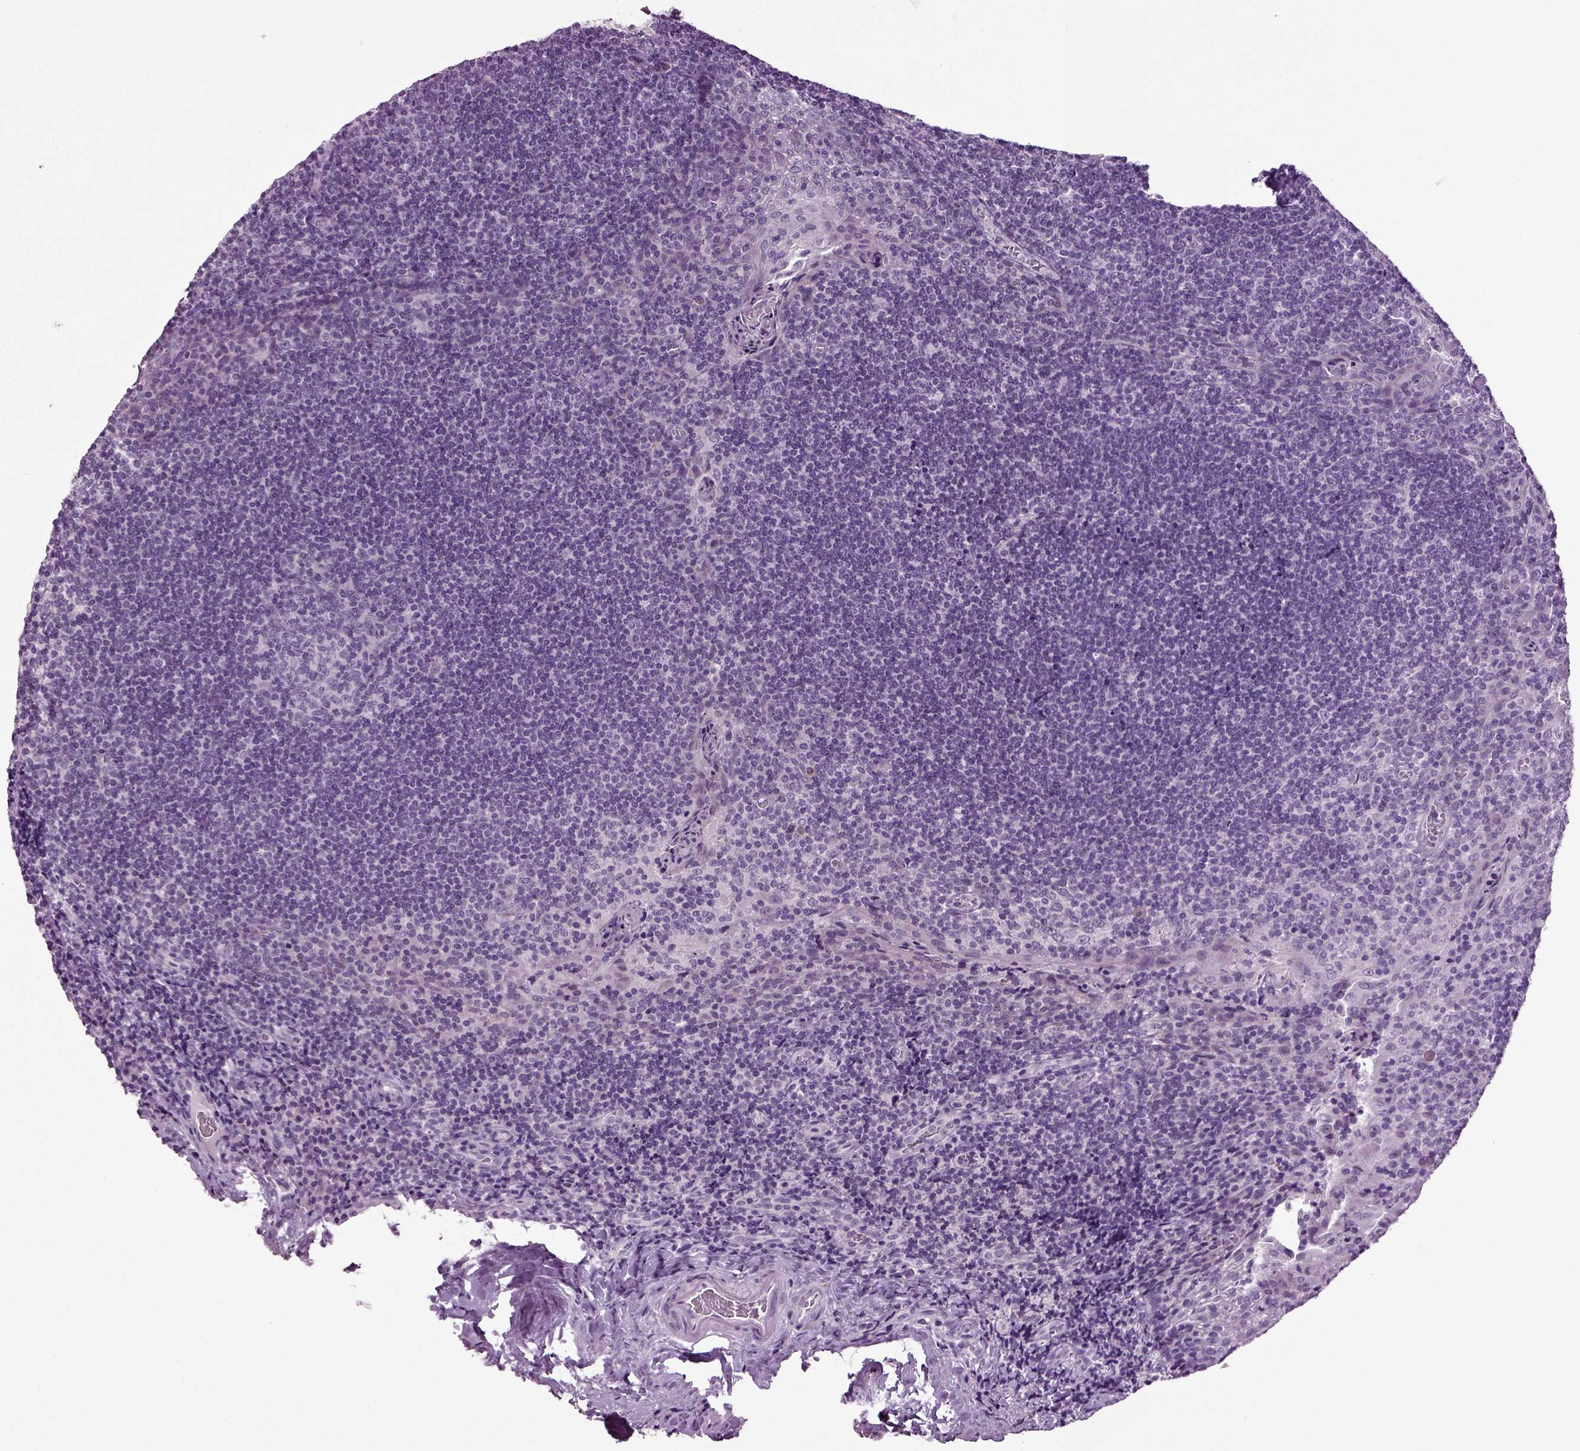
{"staining": {"intensity": "negative", "quantity": "none", "location": "none"}, "tissue": "tonsil", "cell_type": "Germinal center cells", "image_type": "normal", "snomed": [{"axis": "morphology", "description": "Normal tissue, NOS"}, {"axis": "morphology", "description": "Inflammation, NOS"}, {"axis": "topography", "description": "Tonsil"}], "caption": "The immunohistochemistry histopathology image has no significant expression in germinal center cells of tonsil.", "gene": "SLC17A6", "patient": {"sex": "female", "age": 31}}